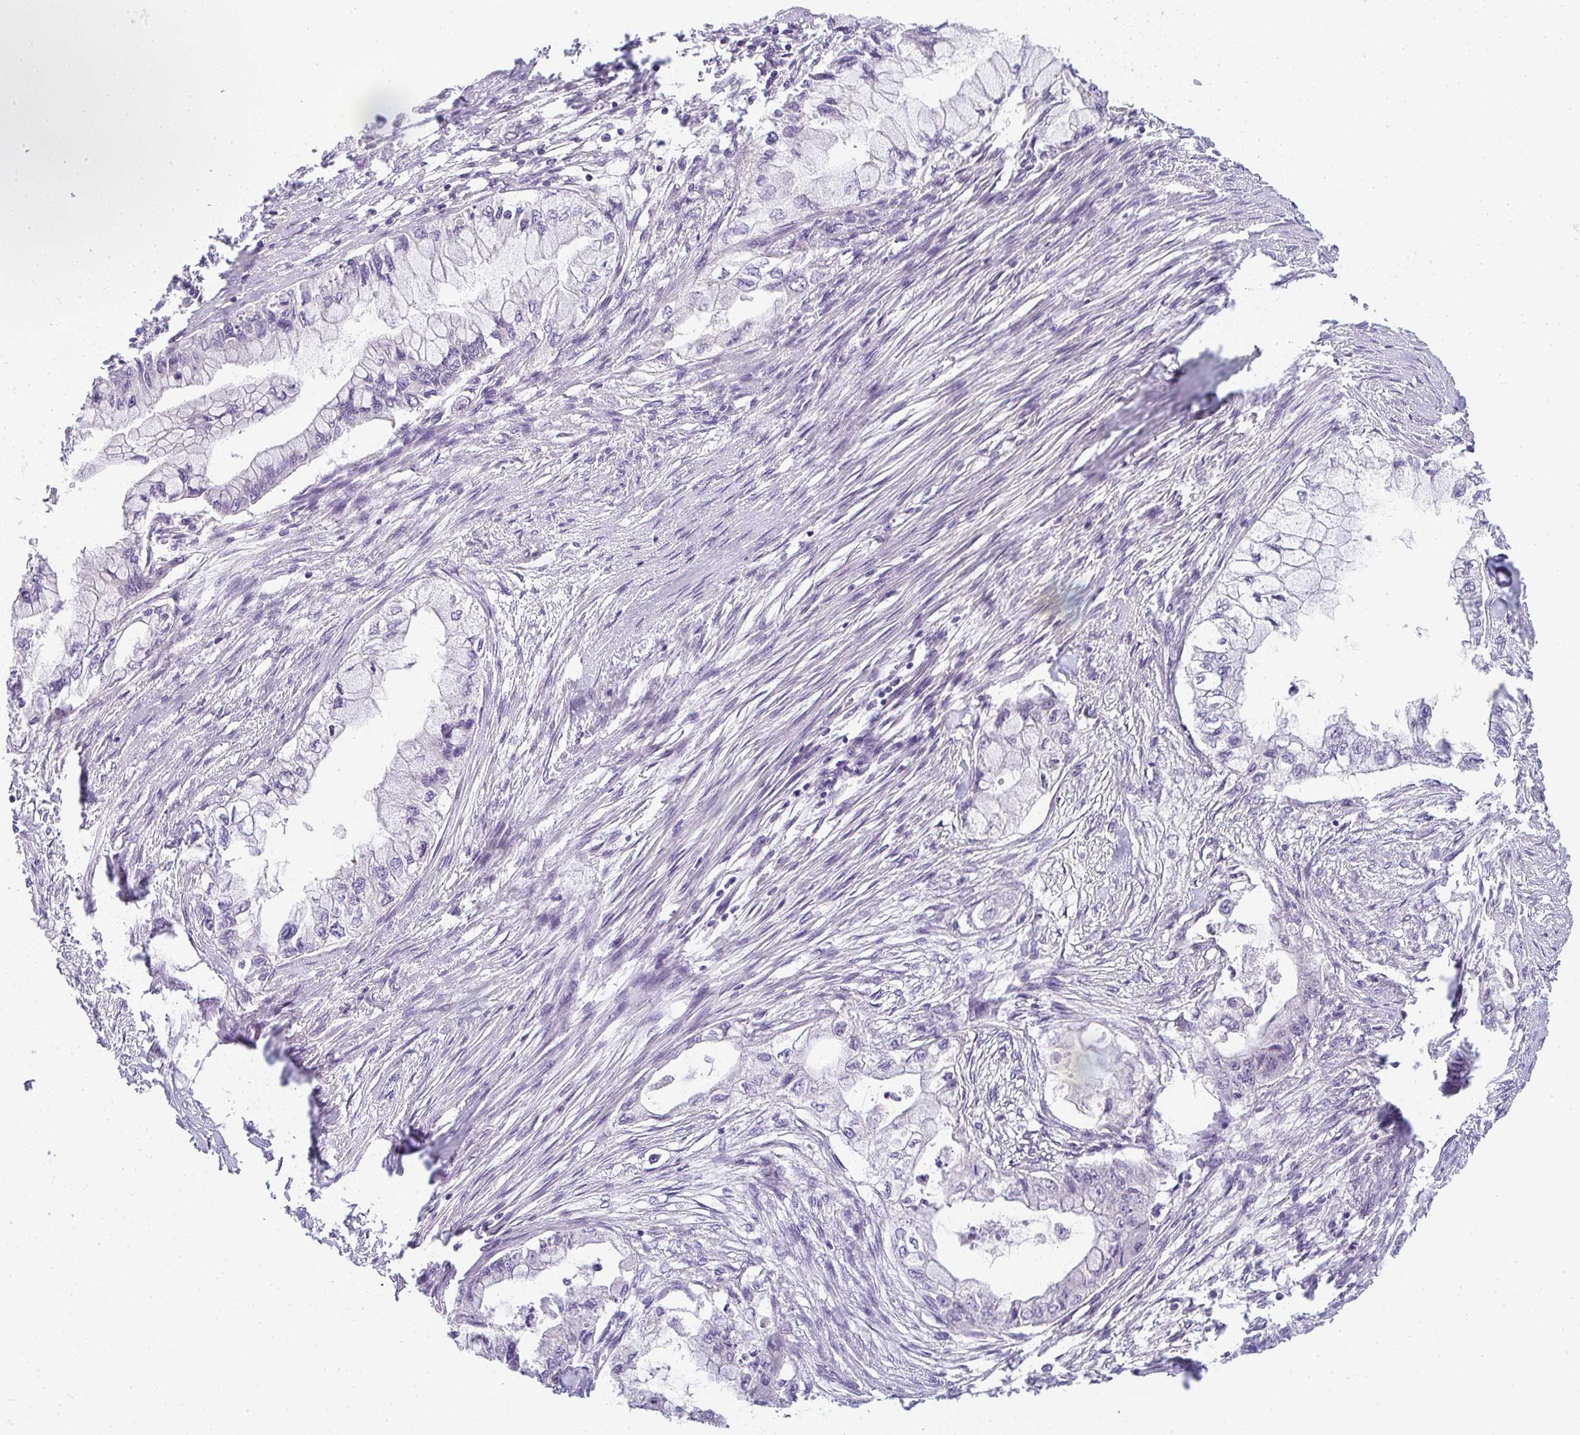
{"staining": {"intensity": "negative", "quantity": "none", "location": "none"}, "tissue": "pancreatic cancer", "cell_type": "Tumor cells", "image_type": "cancer", "snomed": [{"axis": "morphology", "description": "Adenocarcinoma, NOS"}, {"axis": "topography", "description": "Pancreas"}], "caption": "IHC of adenocarcinoma (pancreatic) reveals no staining in tumor cells.", "gene": "CACNA1S", "patient": {"sex": "male", "age": 48}}